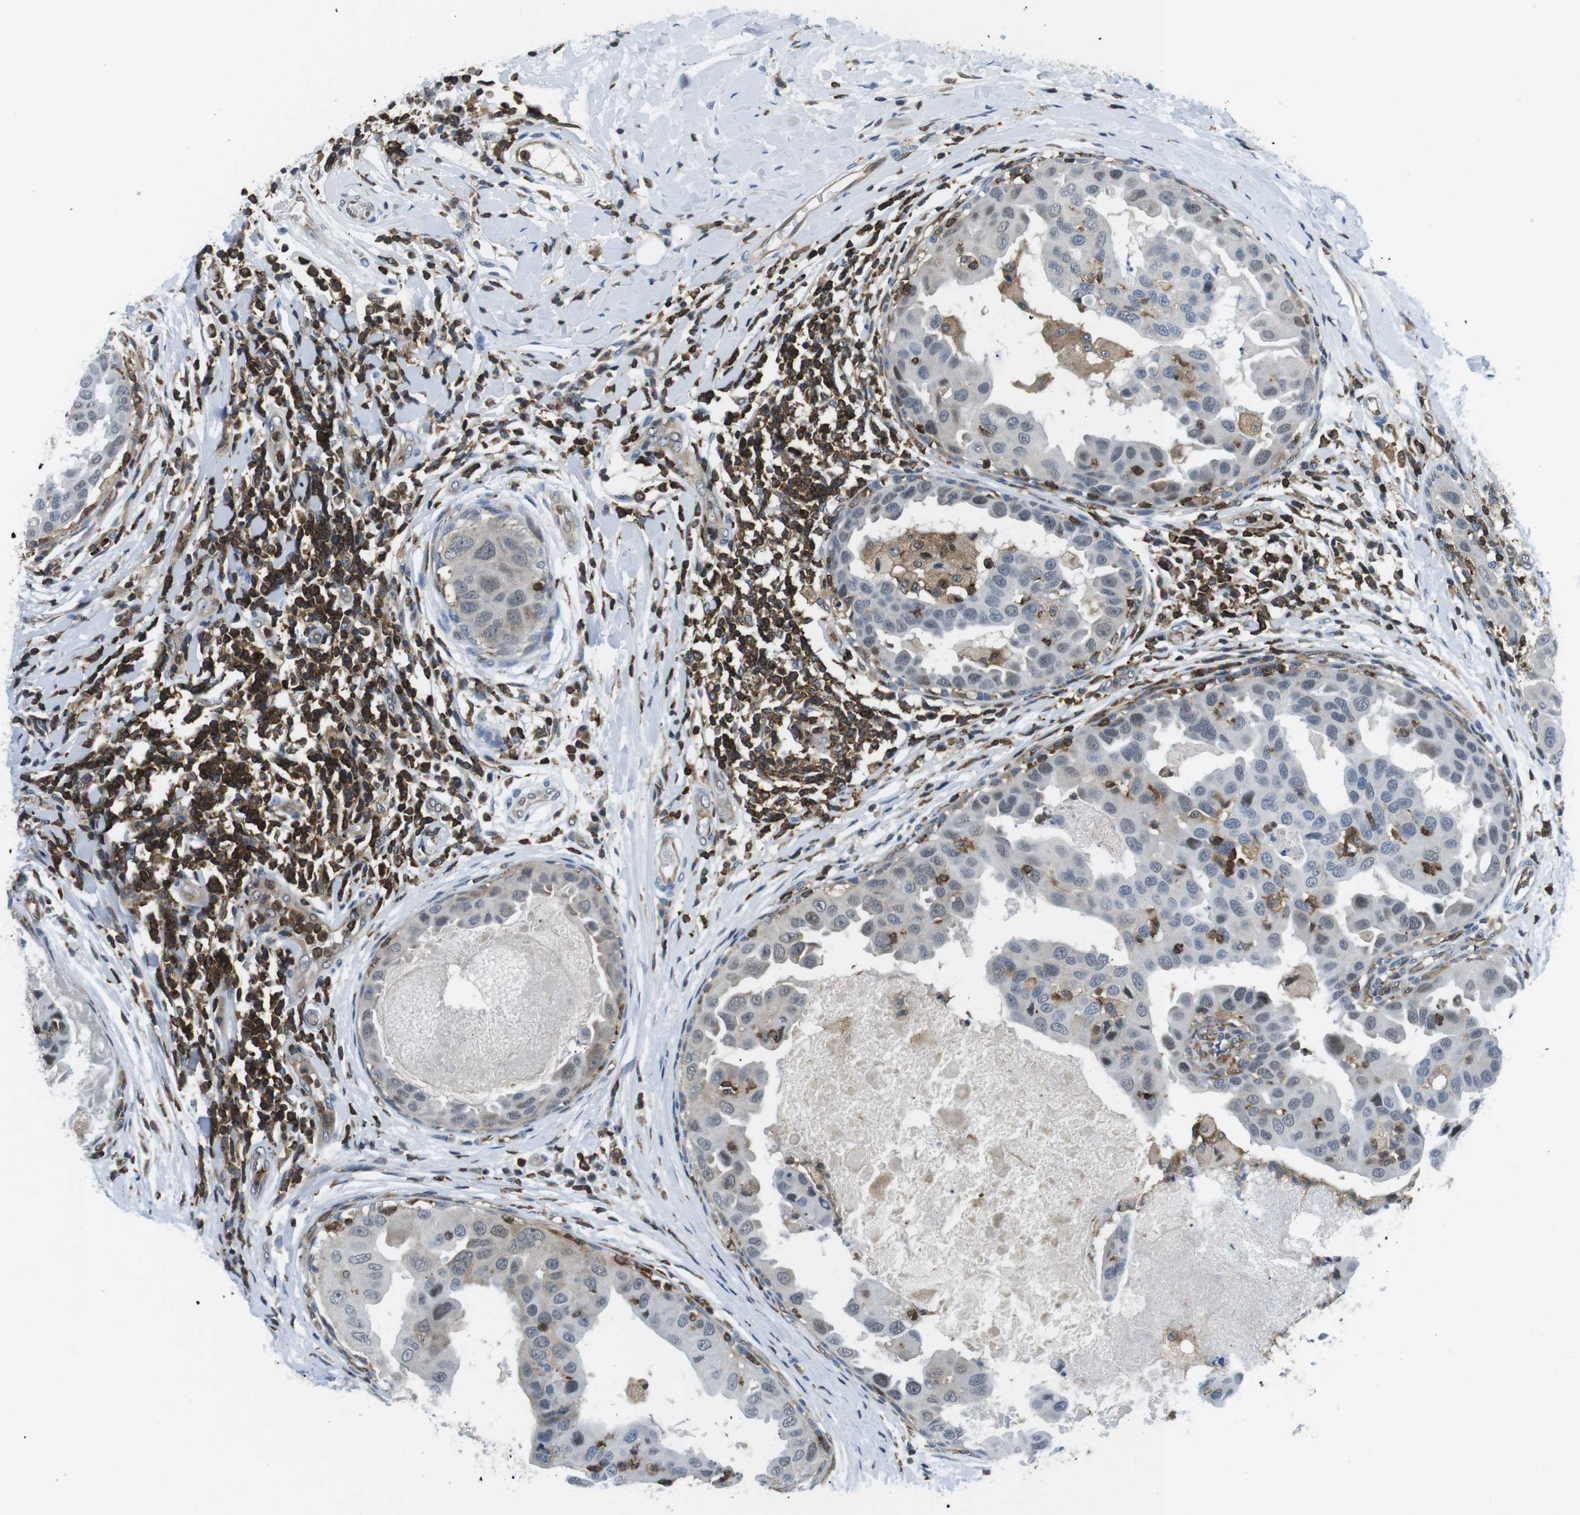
{"staining": {"intensity": "weak", "quantity": "<25%", "location": "cytoplasmic/membranous,nuclear"}, "tissue": "breast cancer", "cell_type": "Tumor cells", "image_type": "cancer", "snomed": [{"axis": "morphology", "description": "Duct carcinoma"}, {"axis": "topography", "description": "Breast"}], "caption": "A high-resolution image shows IHC staining of breast invasive ductal carcinoma, which shows no significant expression in tumor cells. (DAB IHC, high magnification).", "gene": "STK10", "patient": {"sex": "female", "age": 27}}